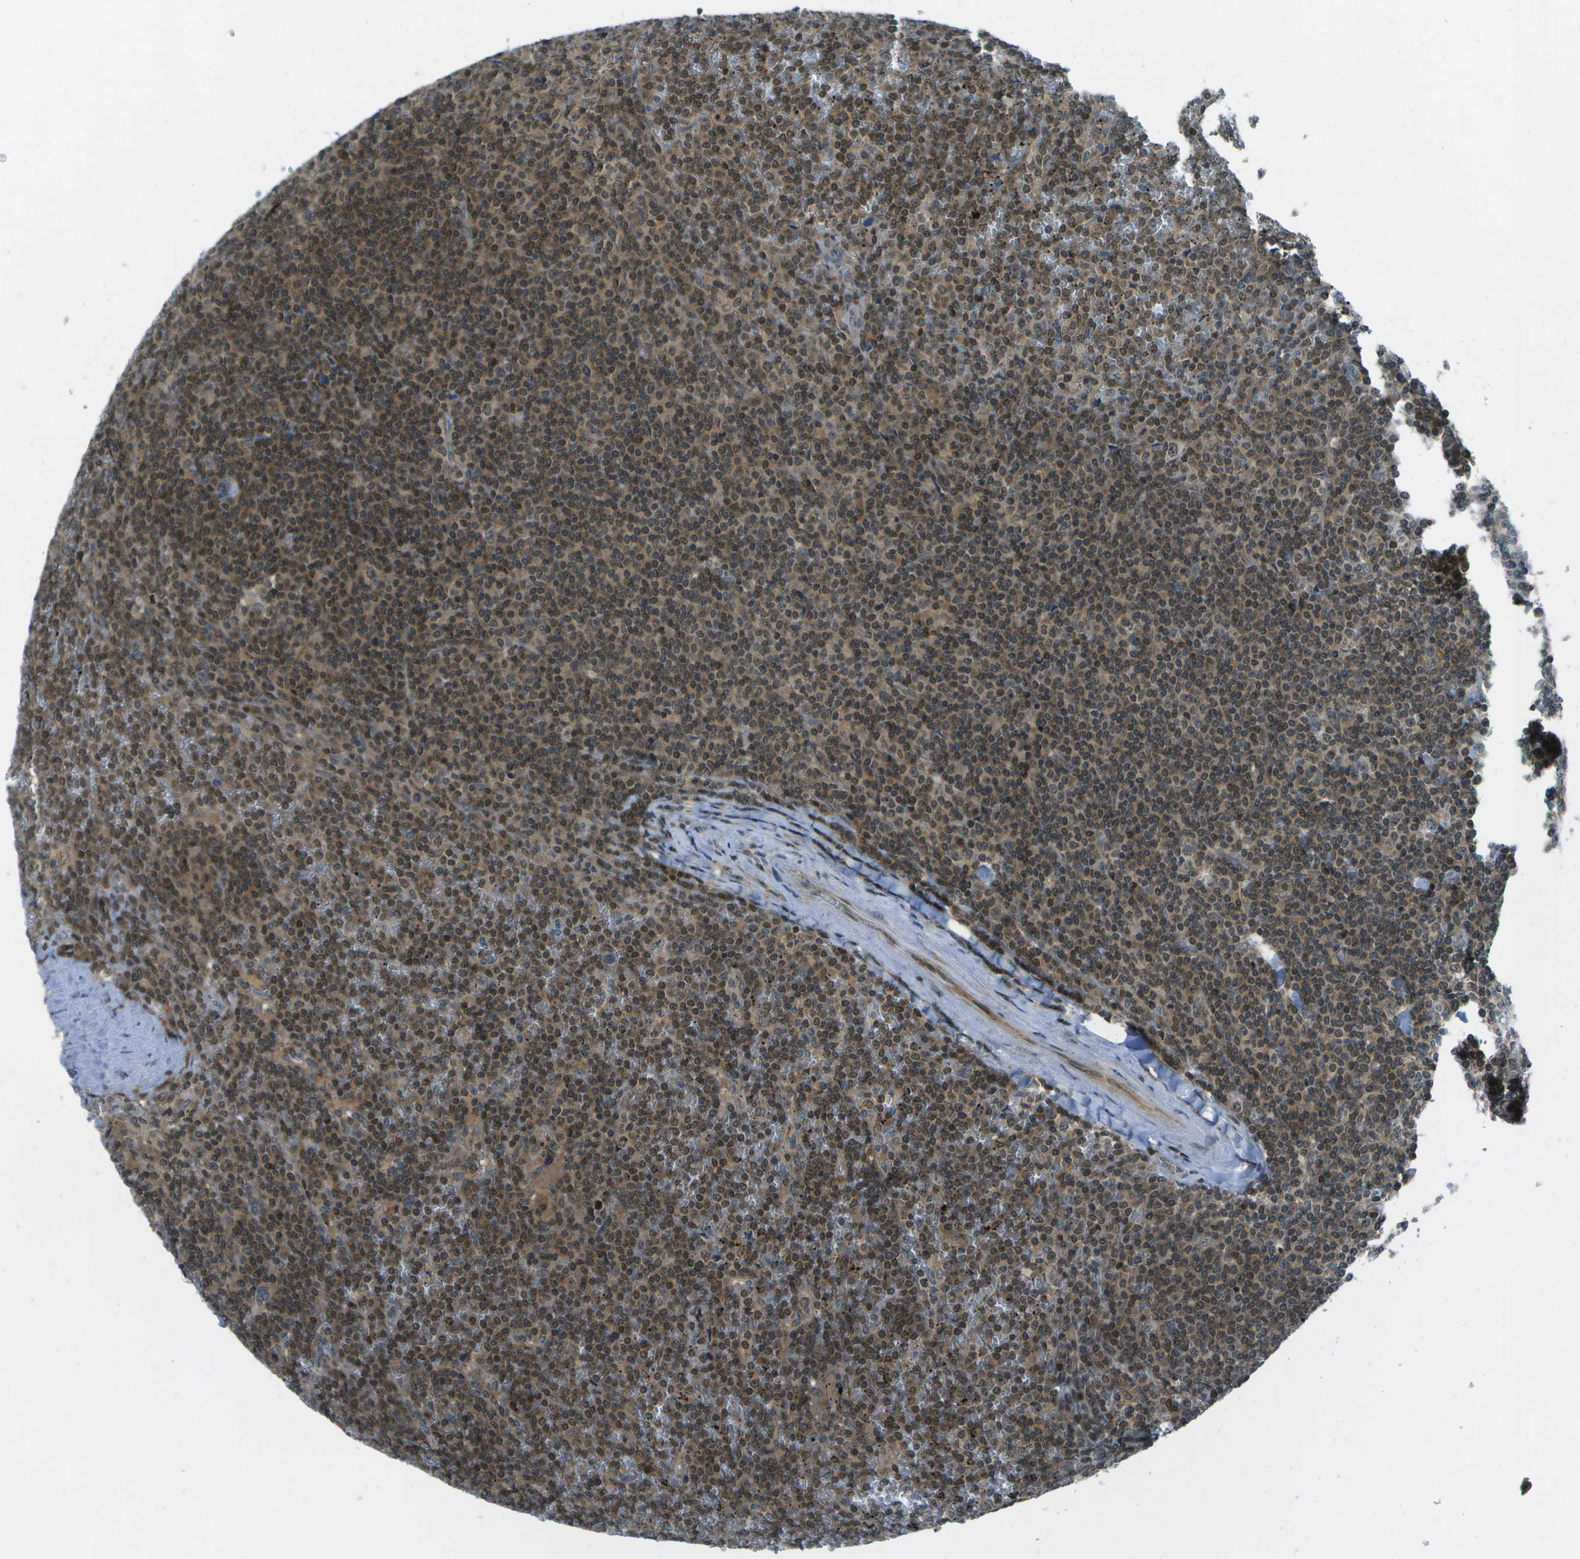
{"staining": {"intensity": "moderate", "quantity": ">75%", "location": "cytoplasmic/membranous,nuclear"}, "tissue": "lymphoma", "cell_type": "Tumor cells", "image_type": "cancer", "snomed": [{"axis": "morphology", "description": "Malignant lymphoma, non-Hodgkin's type, Low grade"}, {"axis": "topography", "description": "Spleen"}], "caption": "Immunohistochemical staining of human lymphoma shows medium levels of moderate cytoplasmic/membranous and nuclear positivity in about >75% of tumor cells.", "gene": "TMEM19", "patient": {"sex": "female", "age": 19}}